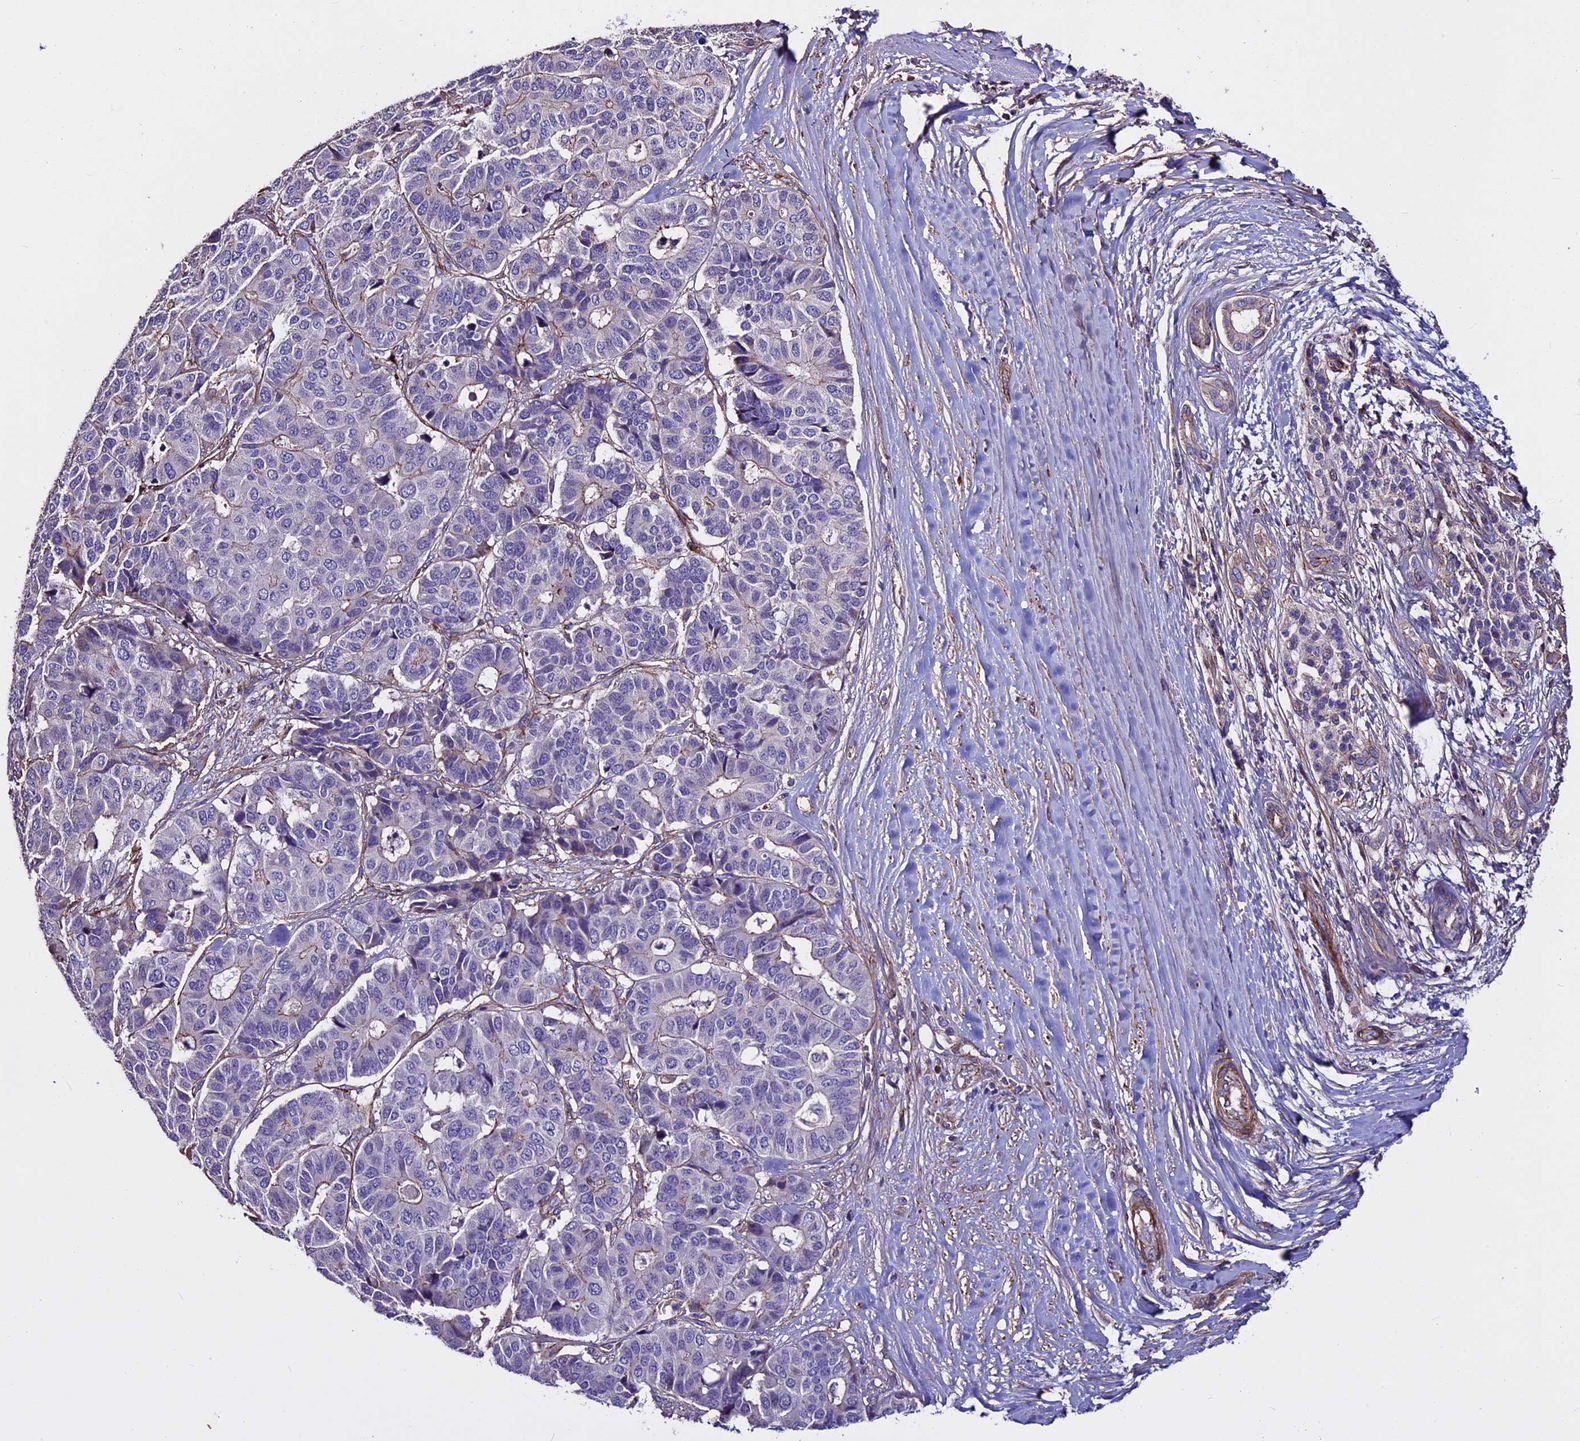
{"staining": {"intensity": "weak", "quantity": "<25%", "location": "cytoplasmic/membranous"}, "tissue": "pancreatic cancer", "cell_type": "Tumor cells", "image_type": "cancer", "snomed": [{"axis": "morphology", "description": "Adenocarcinoma, NOS"}, {"axis": "topography", "description": "Pancreas"}], "caption": "IHC of adenocarcinoma (pancreatic) exhibits no expression in tumor cells.", "gene": "EVA1B", "patient": {"sex": "male", "age": 50}}